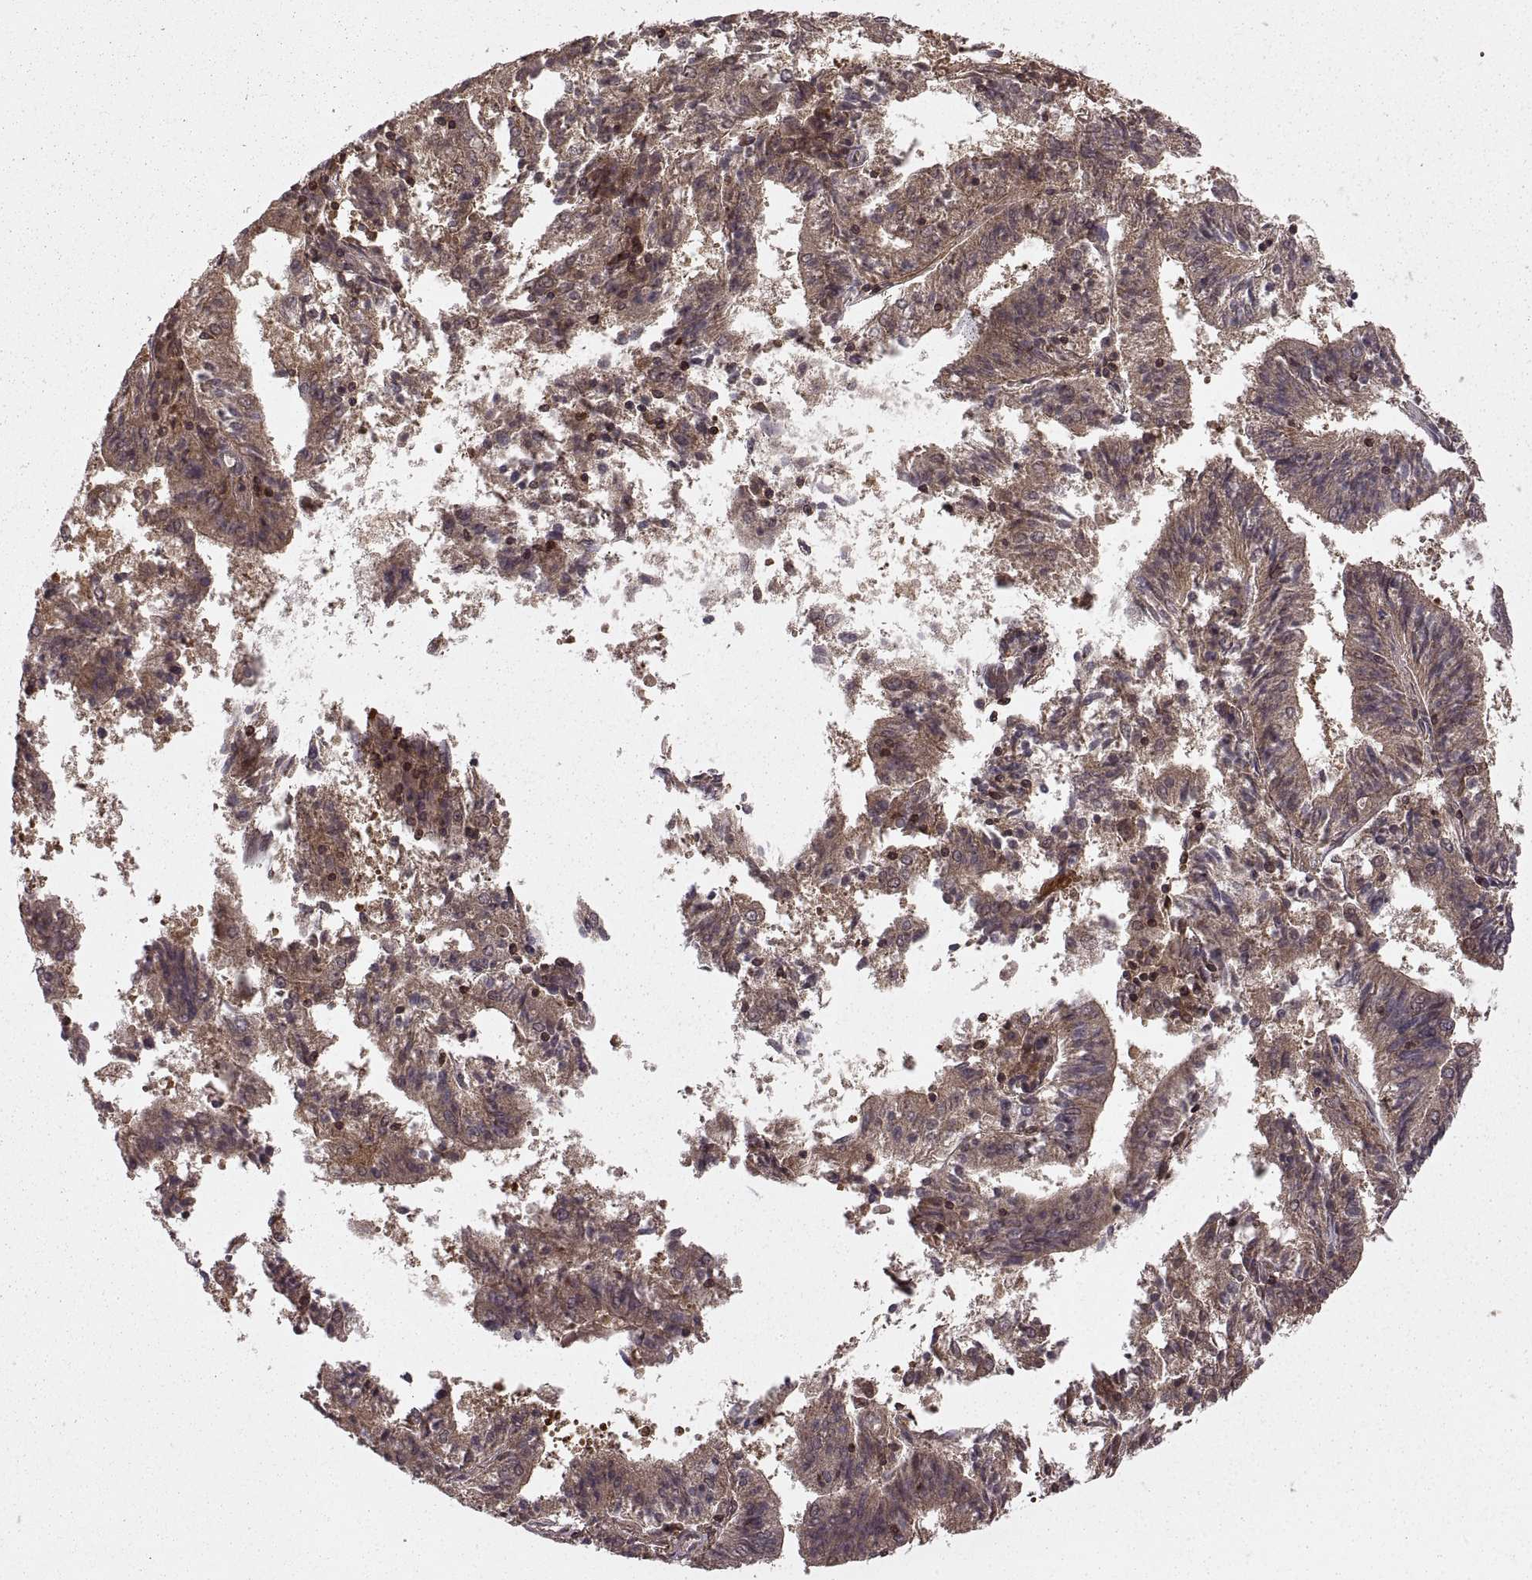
{"staining": {"intensity": "moderate", "quantity": ">75%", "location": "cytoplasmic/membranous"}, "tissue": "endometrial cancer", "cell_type": "Tumor cells", "image_type": "cancer", "snomed": [{"axis": "morphology", "description": "Adenocarcinoma, NOS"}, {"axis": "topography", "description": "Endometrium"}], "caption": "This is an image of immunohistochemistry (IHC) staining of endometrial cancer (adenocarcinoma), which shows moderate expression in the cytoplasmic/membranous of tumor cells.", "gene": "DEDD", "patient": {"sex": "female", "age": 82}}